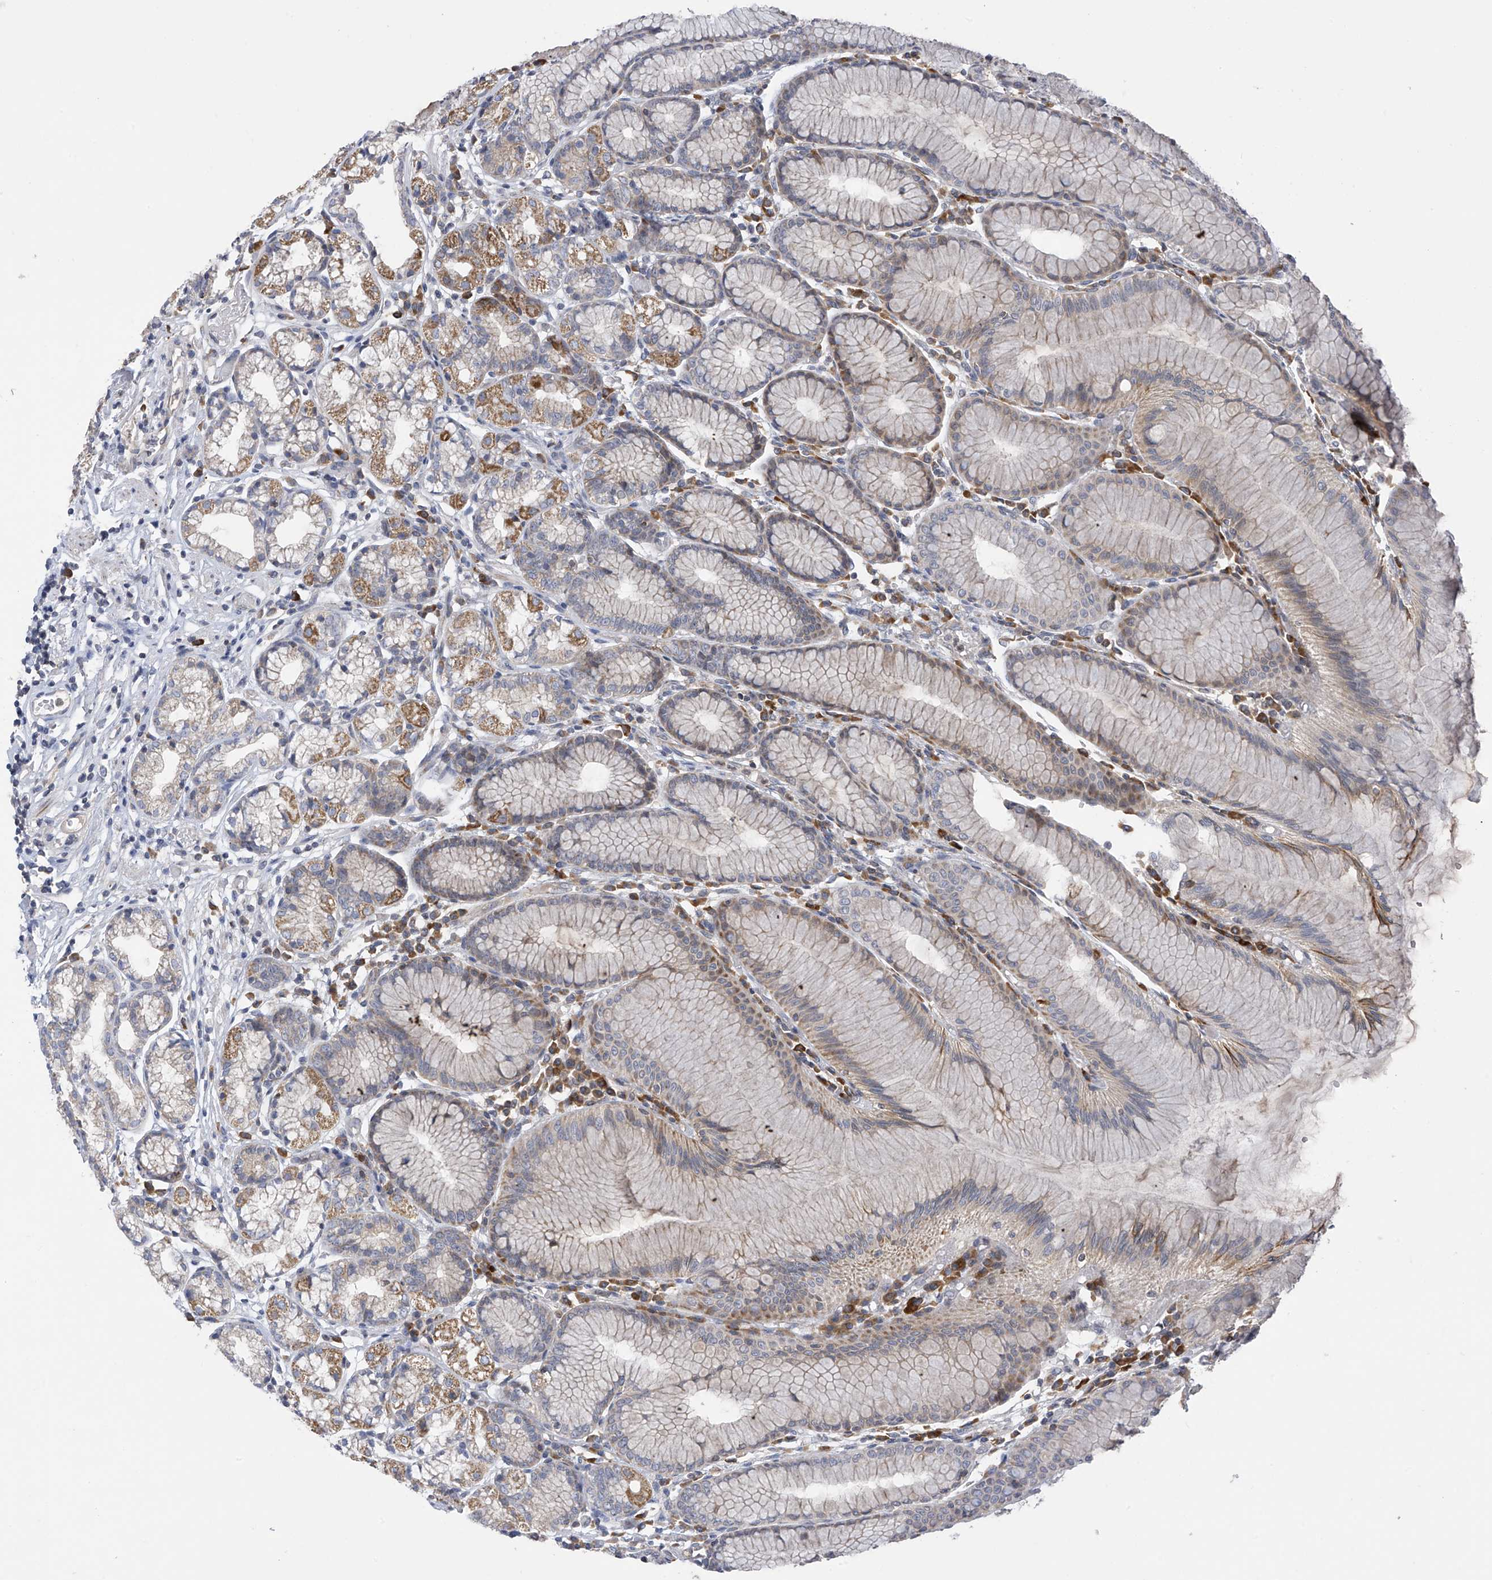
{"staining": {"intensity": "moderate", "quantity": "<25%", "location": "cytoplasmic/membranous"}, "tissue": "stomach", "cell_type": "Glandular cells", "image_type": "normal", "snomed": [{"axis": "morphology", "description": "Normal tissue, NOS"}, {"axis": "topography", "description": "Stomach"}], "caption": "Normal stomach demonstrates moderate cytoplasmic/membranous expression in about <25% of glandular cells, visualized by immunohistochemistry. The protein of interest is shown in brown color, while the nuclei are stained blue.", "gene": "SLCO4A1", "patient": {"sex": "female", "age": 57}}